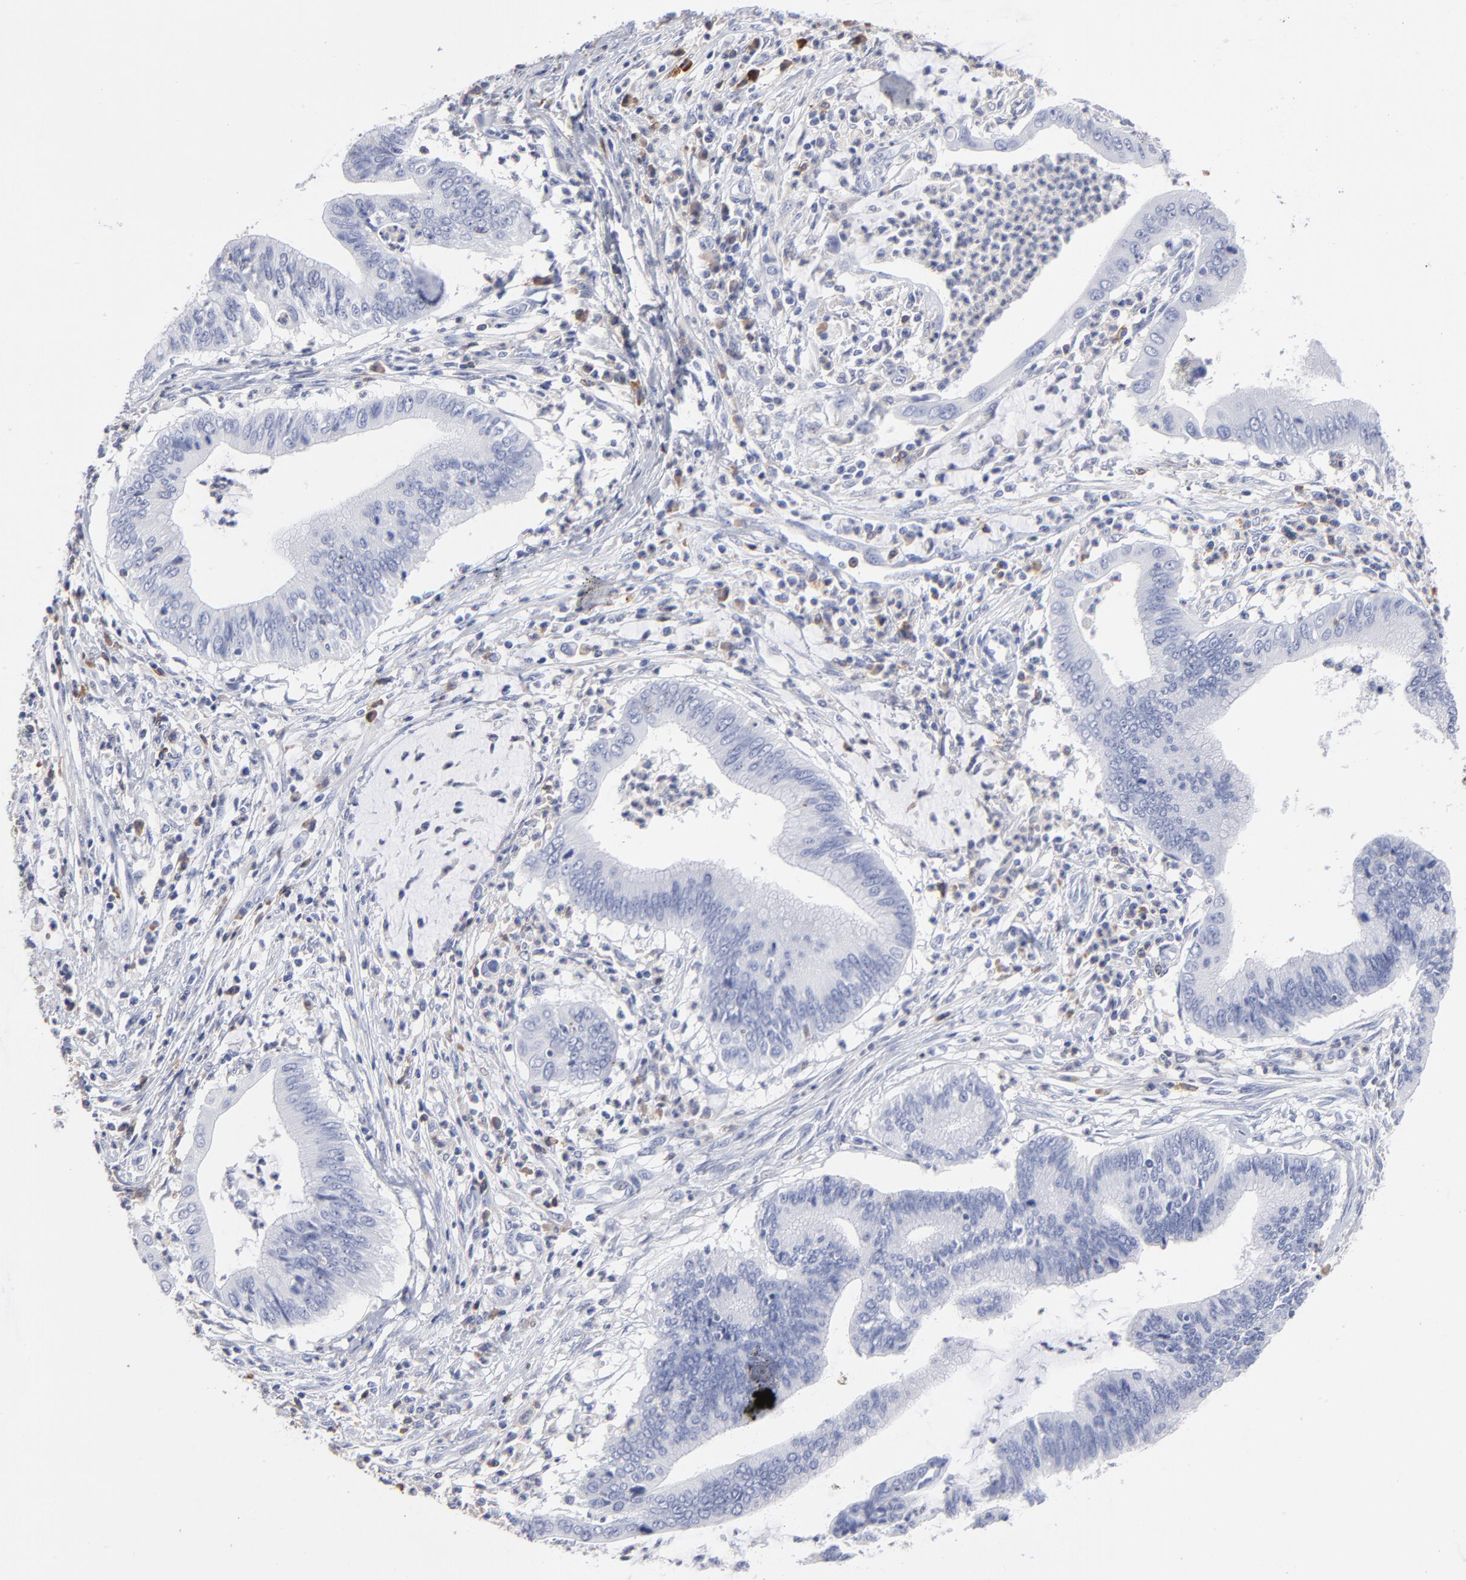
{"staining": {"intensity": "negative", "quantity": "none", "location": "none"}, "tissue": "cervical cancer", "cell_type": "Tumor cells", "image_type": "cancer", "snomed": [{"axis": "morphology", "description": "Adenocarcinoma, NOS"}, {"axis": "topography", "description": "Cervix"}], "caption": "This is an immunohistochemistry micrograph of cervical cancer (adenocarcinoma). There is no positivity in tumor cells.", "gene": "LAT2", "patient": {"sex": "female", "age": 36}}